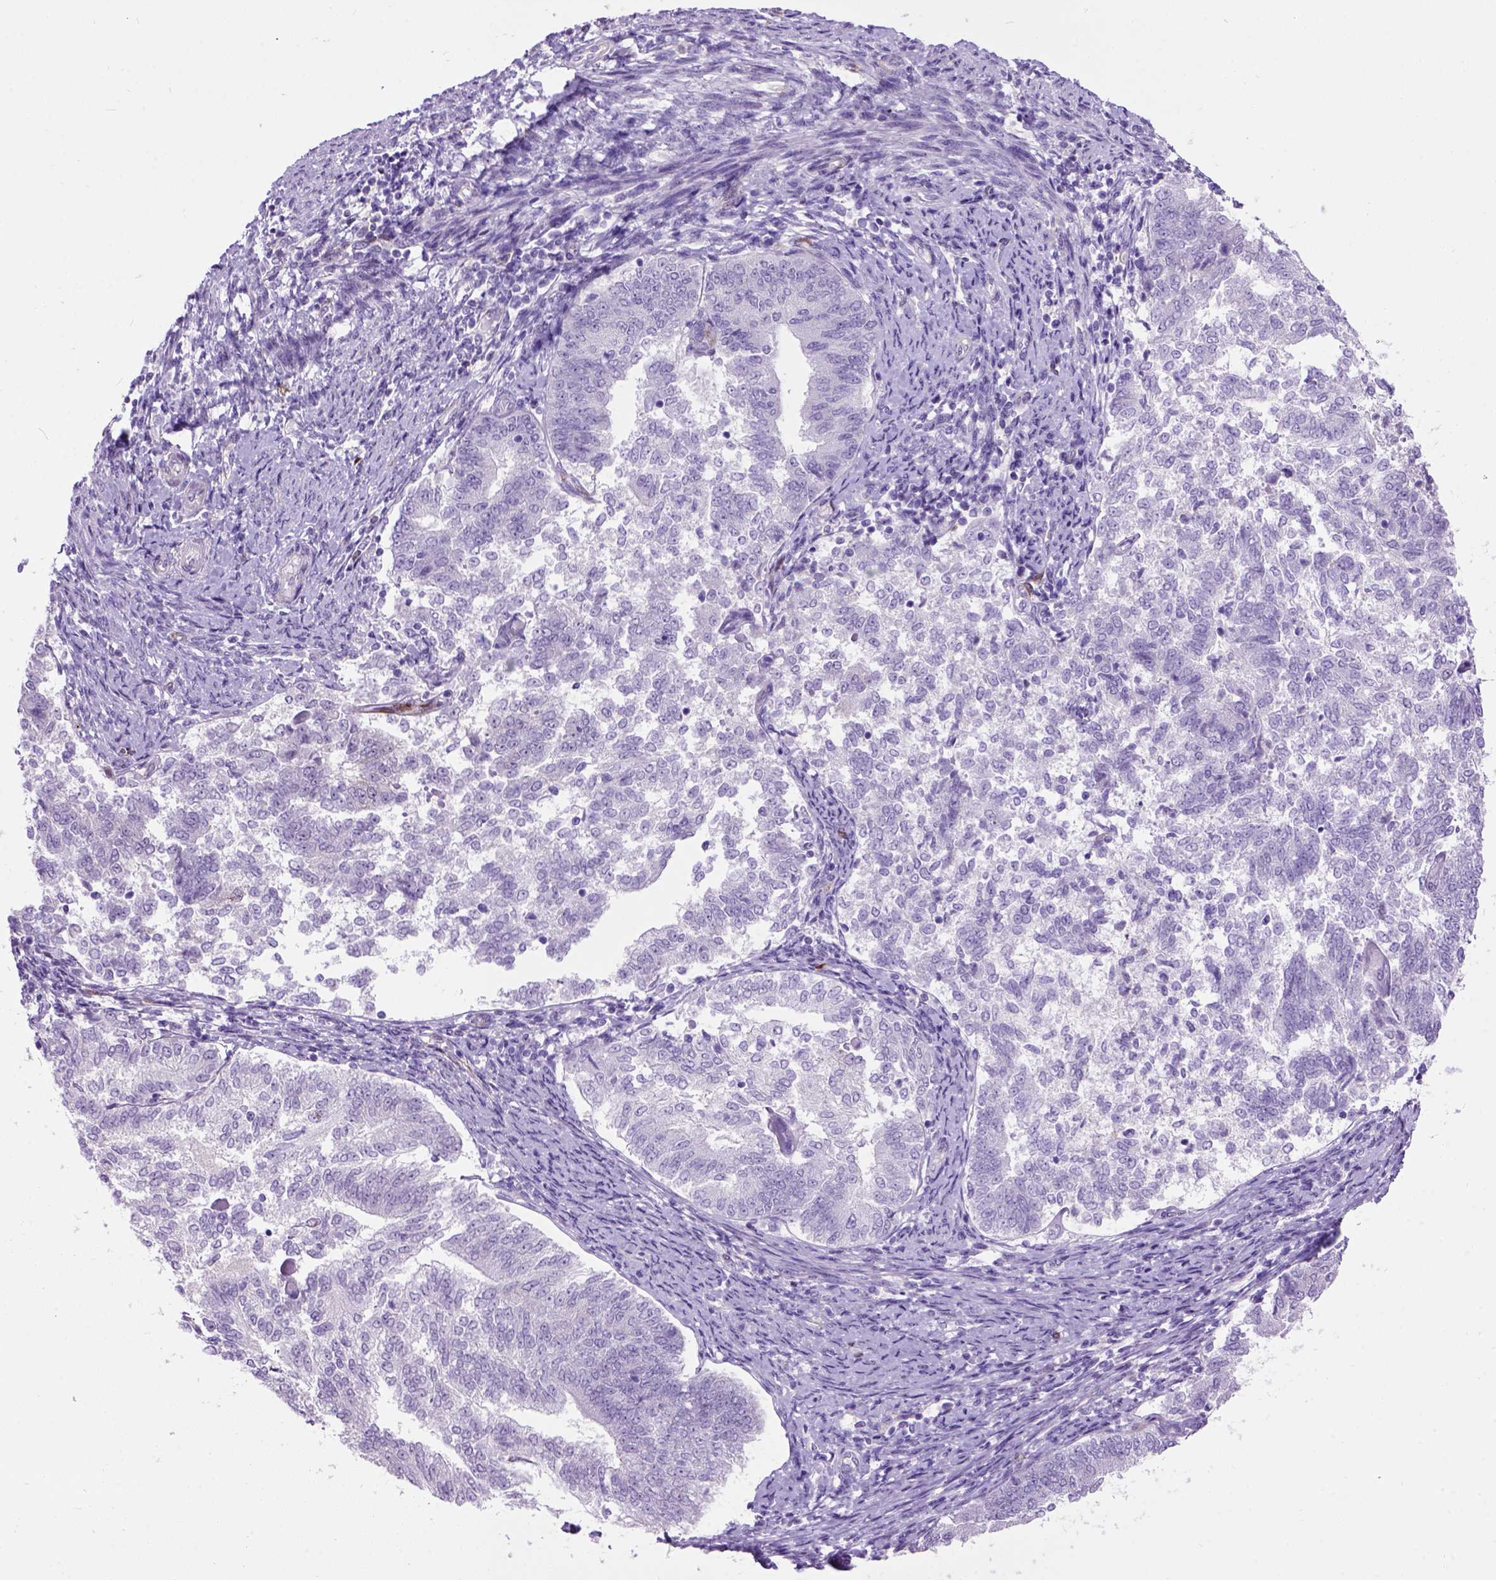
{"staining": {"intensity": "negative", "quantity": "none", "location": "none"}, "tissue": "endometrial cancer", "cell_type": "Tumor cells", "image_type": "cancer", "snomed": [{"axis": "morphology", "description": "Adenocarcinoma, NOS"}, {"axis": "topography", "description": "Endometrium"}], "caption": "Endometrial cancer (adenocarcinoma) was stained to show a protein in brown. There is no significant staining in tumor cells.", "gene": "MAPT", "patient": {"sex": "female", "age": 65}}